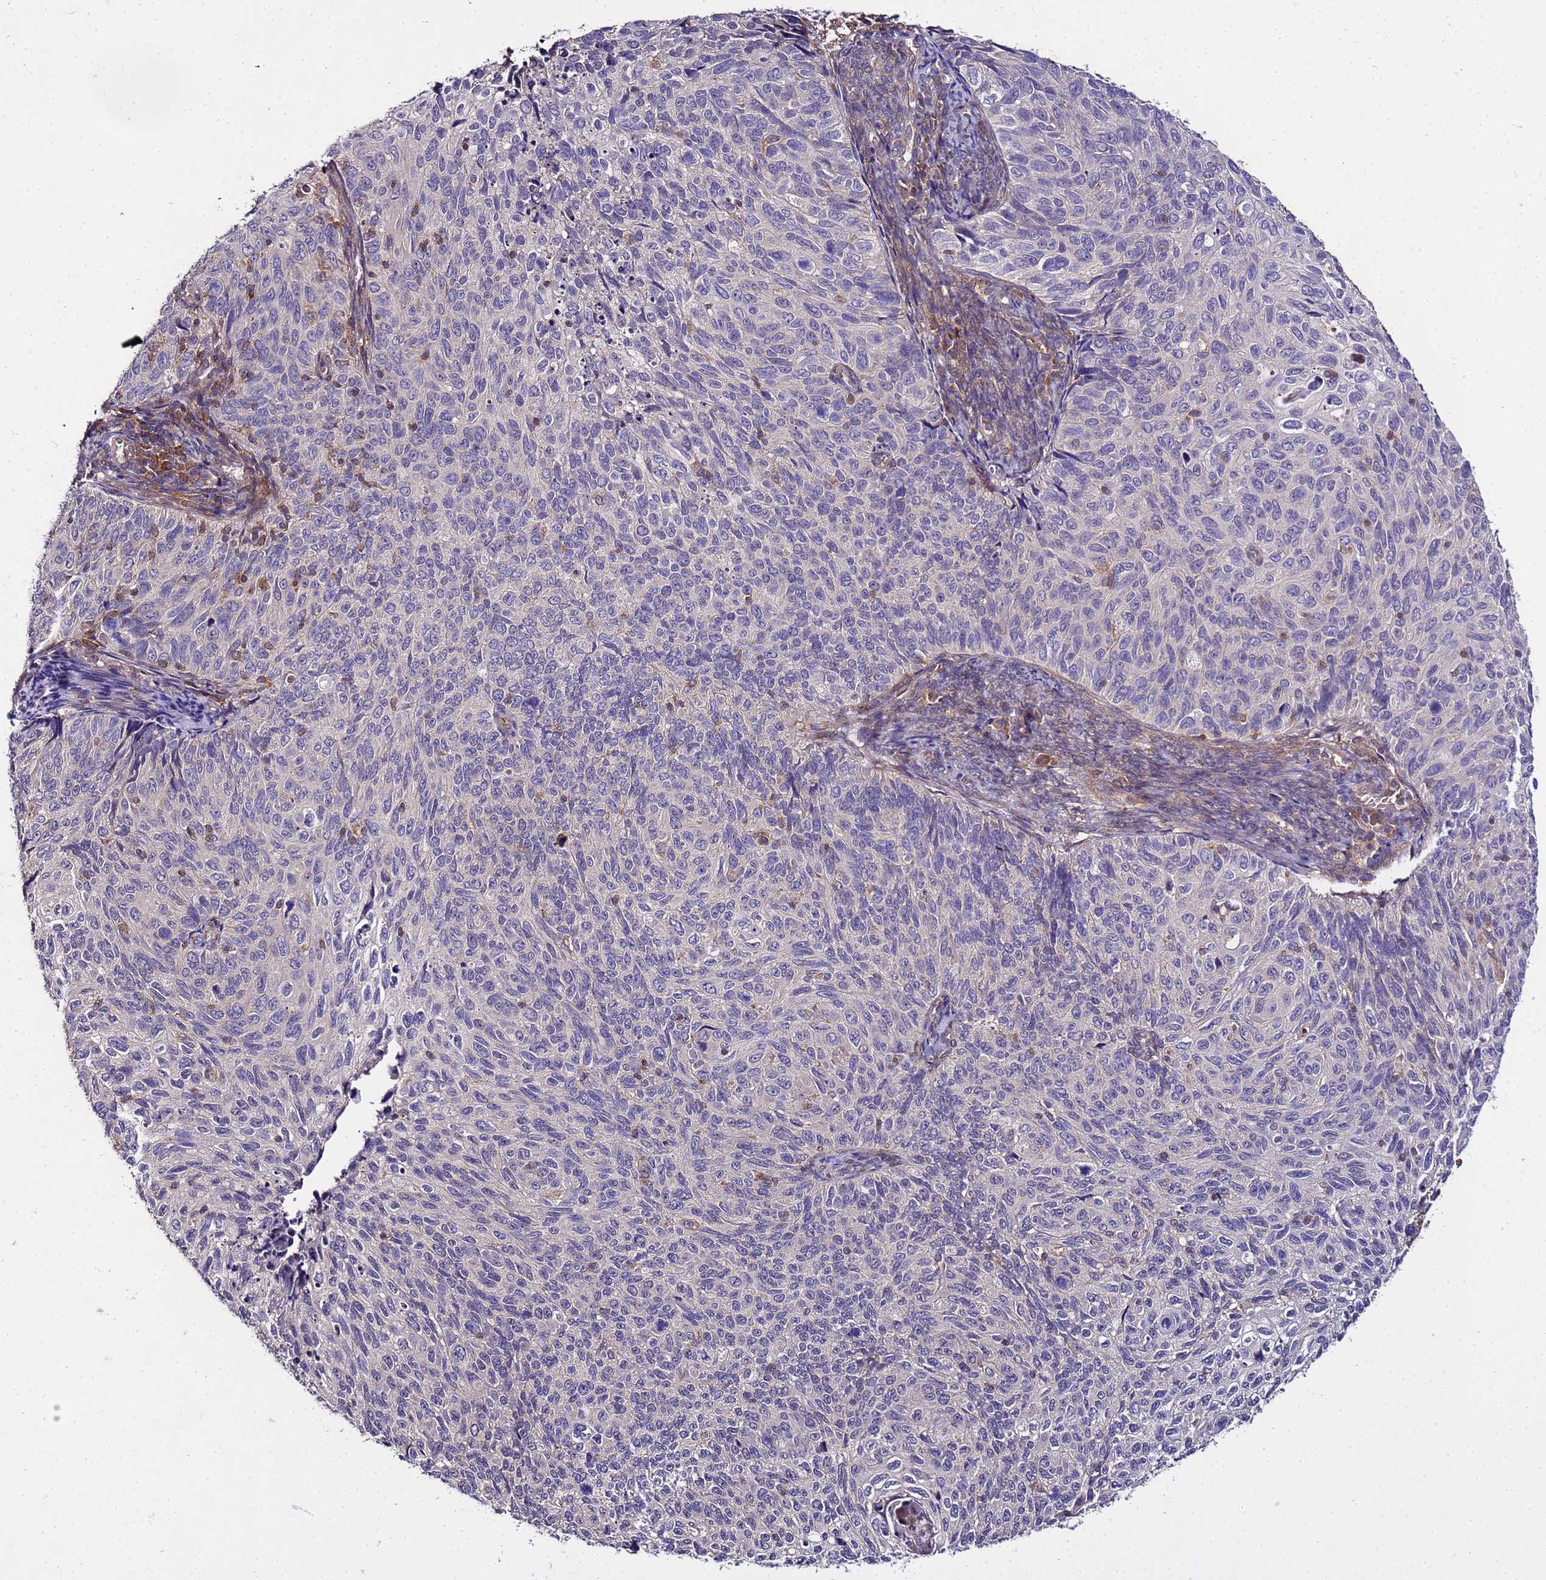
{"staining": {"intensity": "negative", "quantity": "none", "location": "none"}, "tissue": "cervical cancer", "cell_type": "Tumor cells", "image_type": "cancer", "snomed": [{"axis": "morphology", "description": "Squamous cell carcinoma, NOS"}, {"axis": "topography", "description": "Cervix"}], "caption": "Histopathology image shows no protein positivity in tumor cells of cervical cancer tissue. (IHC, brightfield microscopy, high magnification).", "gene": "GSPT2", "patient": {"sex": "female", "age": 70}}